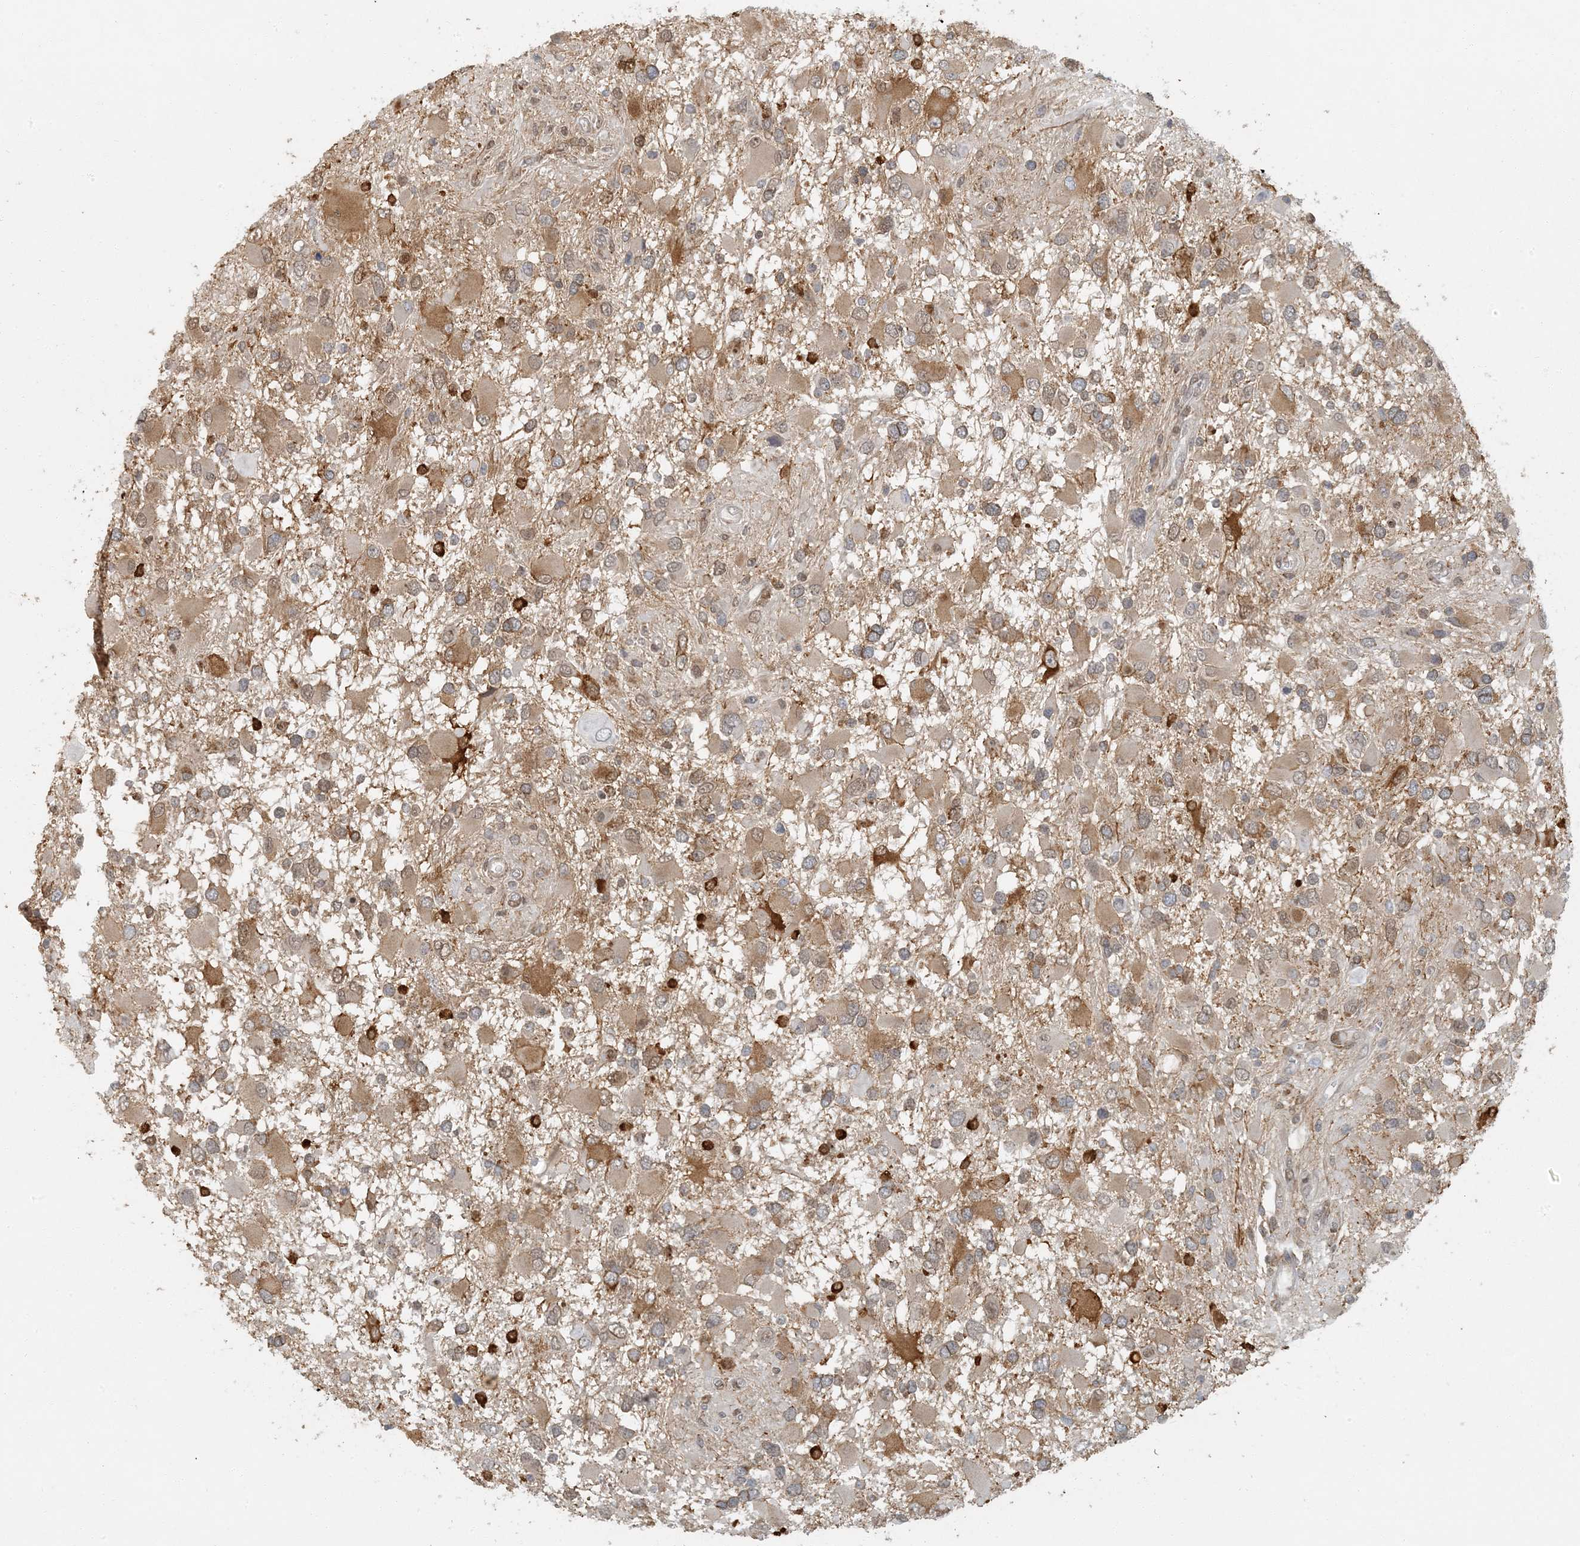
{"staining": {"intensity": "moderate", "quantity": ">75%", "location": "cytoplasmic/membranous,nuclear"}, "tissue": "glioma", "cell_type": "Tumor cells", "image_type": "cancer", "snomed": [{"axis": "morphology", "description": "Glioma, malignant, High grade"}, {"axis": "topography", "description": "Brain"}], "caption": "Immunohistochemistry of glioma exhibits medium levels of moderate cytoplasmic/membranous and nuclear staining in about >75% of tumor cells.", "gene": "AK9", "patient": {"sex": "male", "age": 53}}